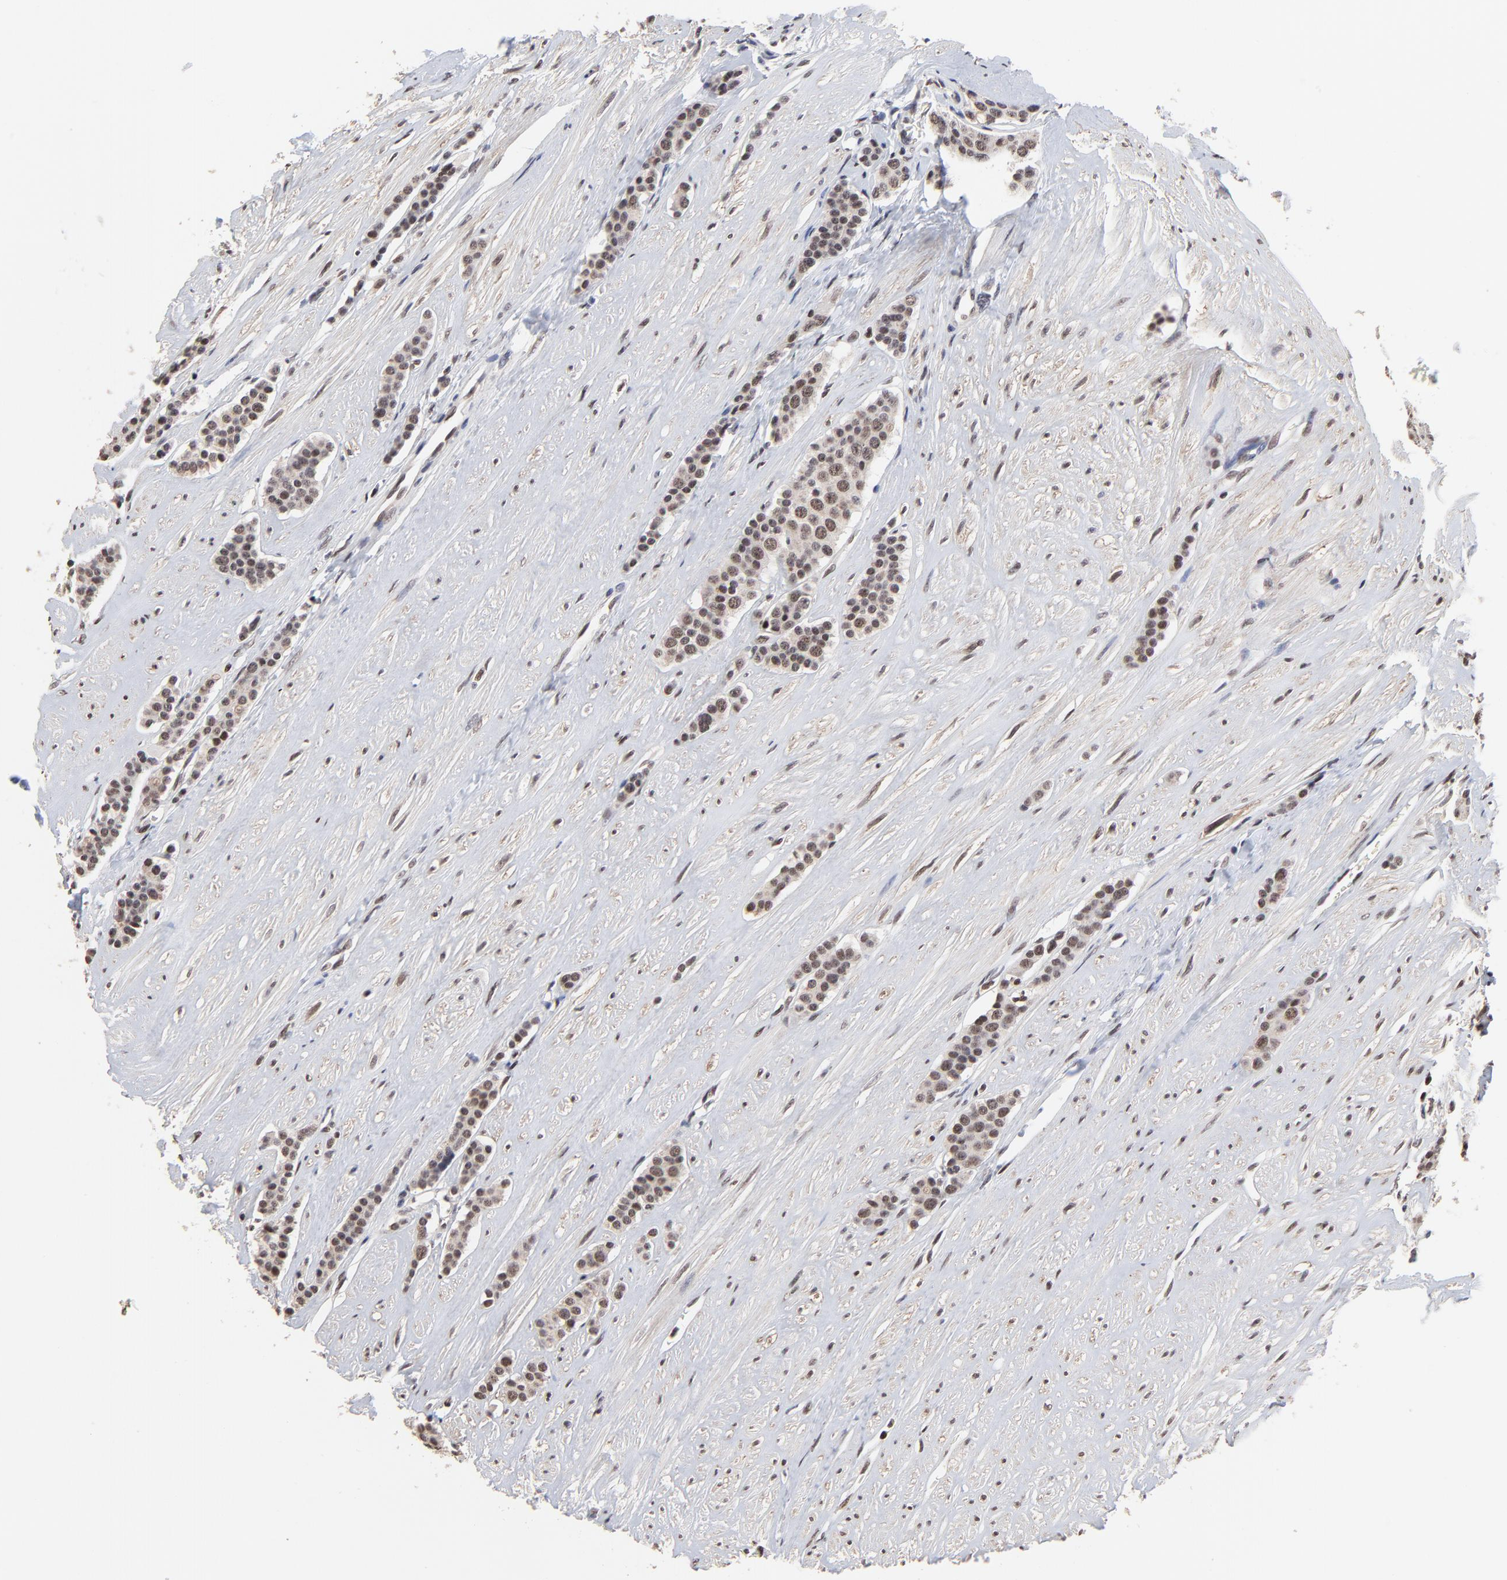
{"staining": {"intensity": "moderate", "quantity": ">75%", "location": "cytoplasmic/membranous,nuclear"}, "tissue": "carcinoid", "cell_type": "Tumor cells", "image_type": "cancer", "snomed": [{"axis": "morphology", "description": "Carcinoid, malignant, NOS"}, {"axis": "topography", "description": "Small intestine"}], "caption": "The photomicrograph demonstrates staining of carcinoid, revealing moderate cytoplasmic/membranous and nuclear protein positivity (brown color) within tumor cells.", "gene": "DSN1", "patient": {"sex": "male", "age": 60}}